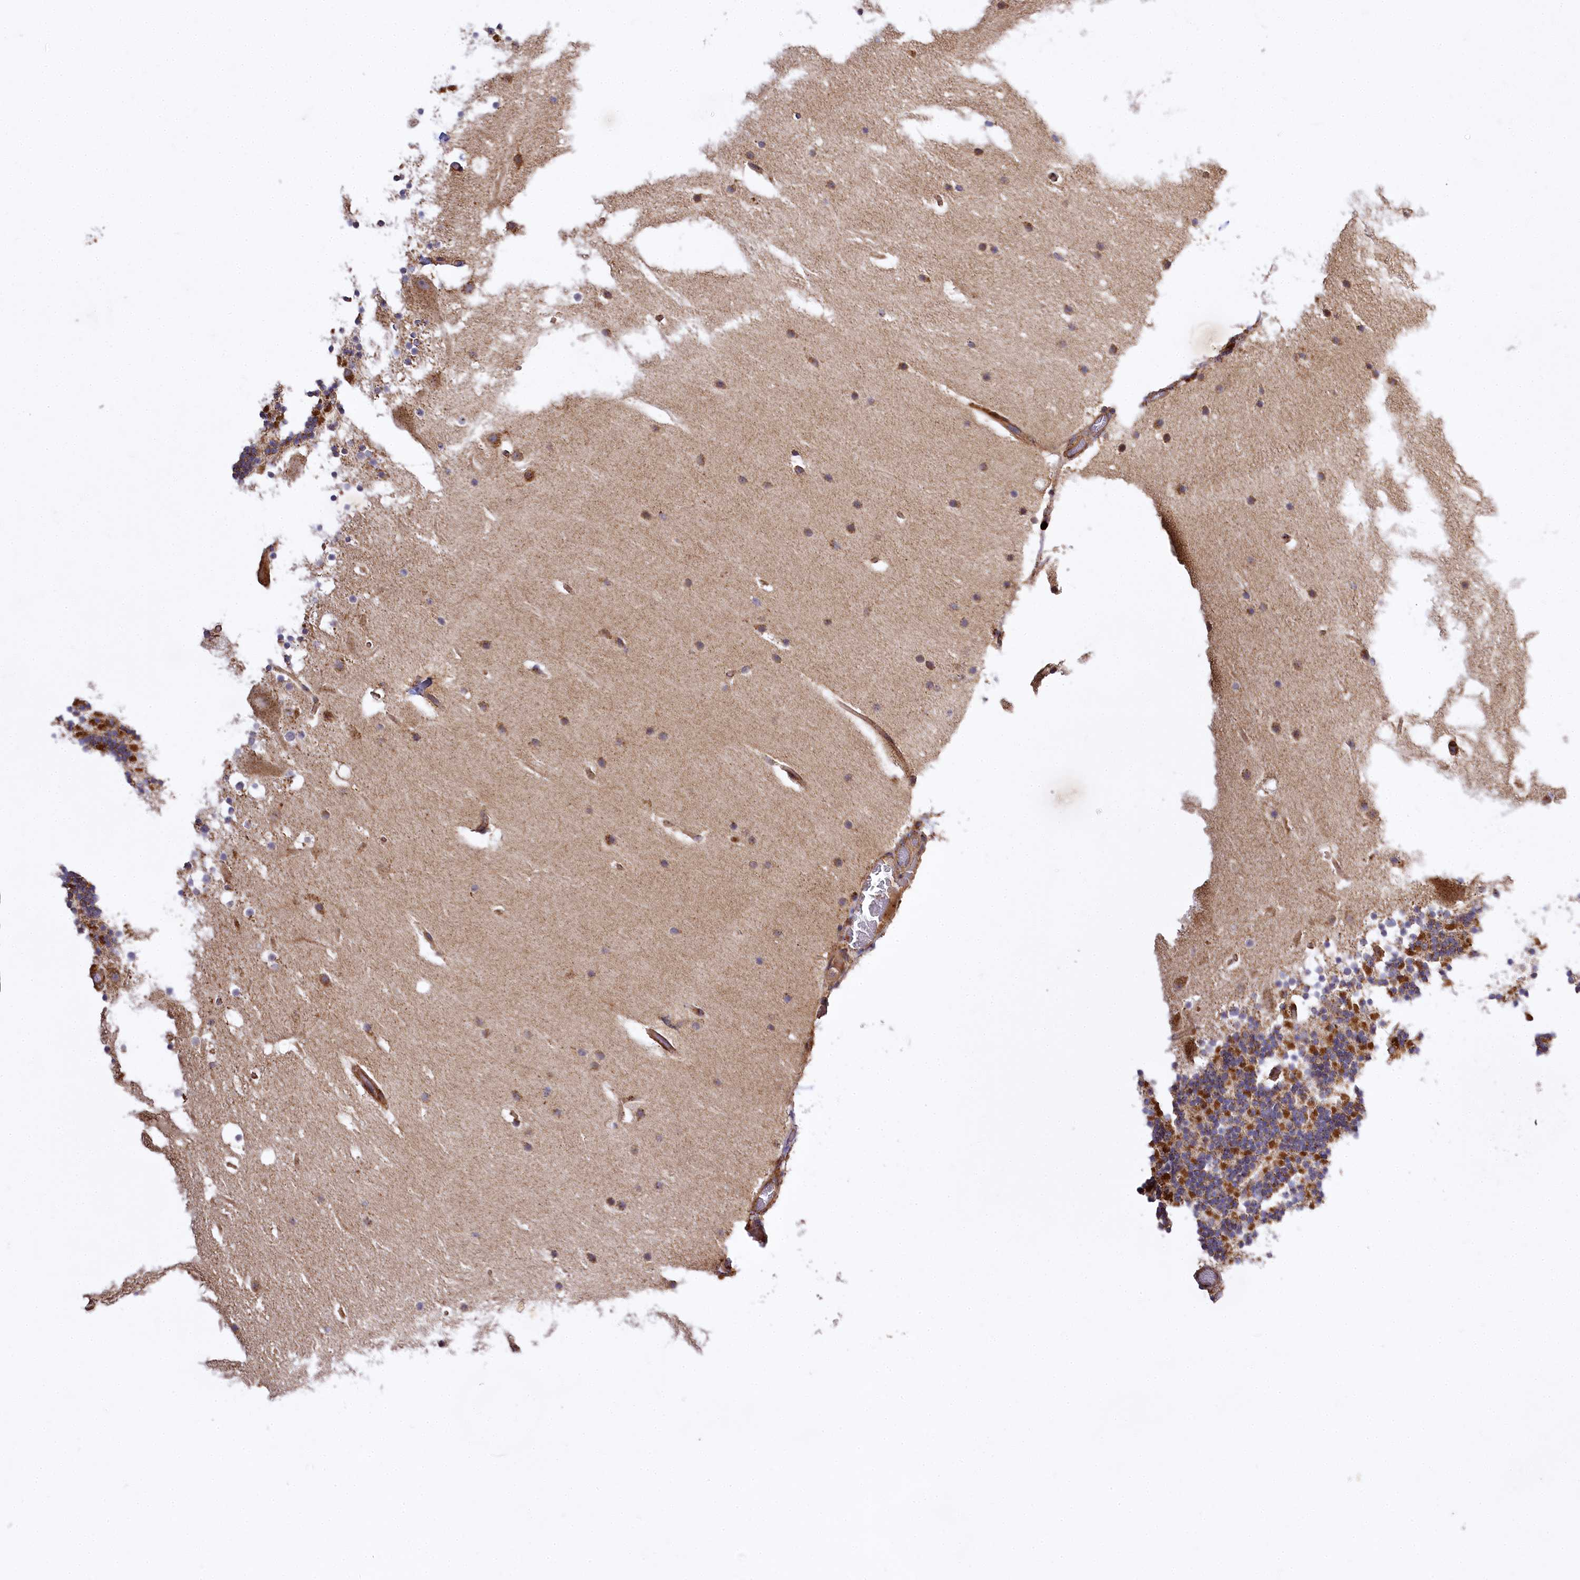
{"staining": {"intensity": "strong", "quantity": "25%-75%", "location": "cytoplasmic/membranous"}, "tissue": "cerebellum", "cell_type": "Cells in granular layer", "image_type": "normal", "snomed": [{"axis": "morphology", "description": "Normal tissue, NOS"}, {"axis": "topography", "description": "Cerebellum"}], "caption": "Immunohistochemical staining of benign cerebellum reveals 25%-75% levels of strong cytoplasmic/membranous protein staining in about 25%-75% of cells in granular layer. The protein of interest is stained brown, and the nuclei are stained in blue (DAB (3,3'-diaminobenzidine) IHC with brightfield microscopy, high magnification).", "gene": "CARD19", "patient": {"sex": "male", "age": 37}}